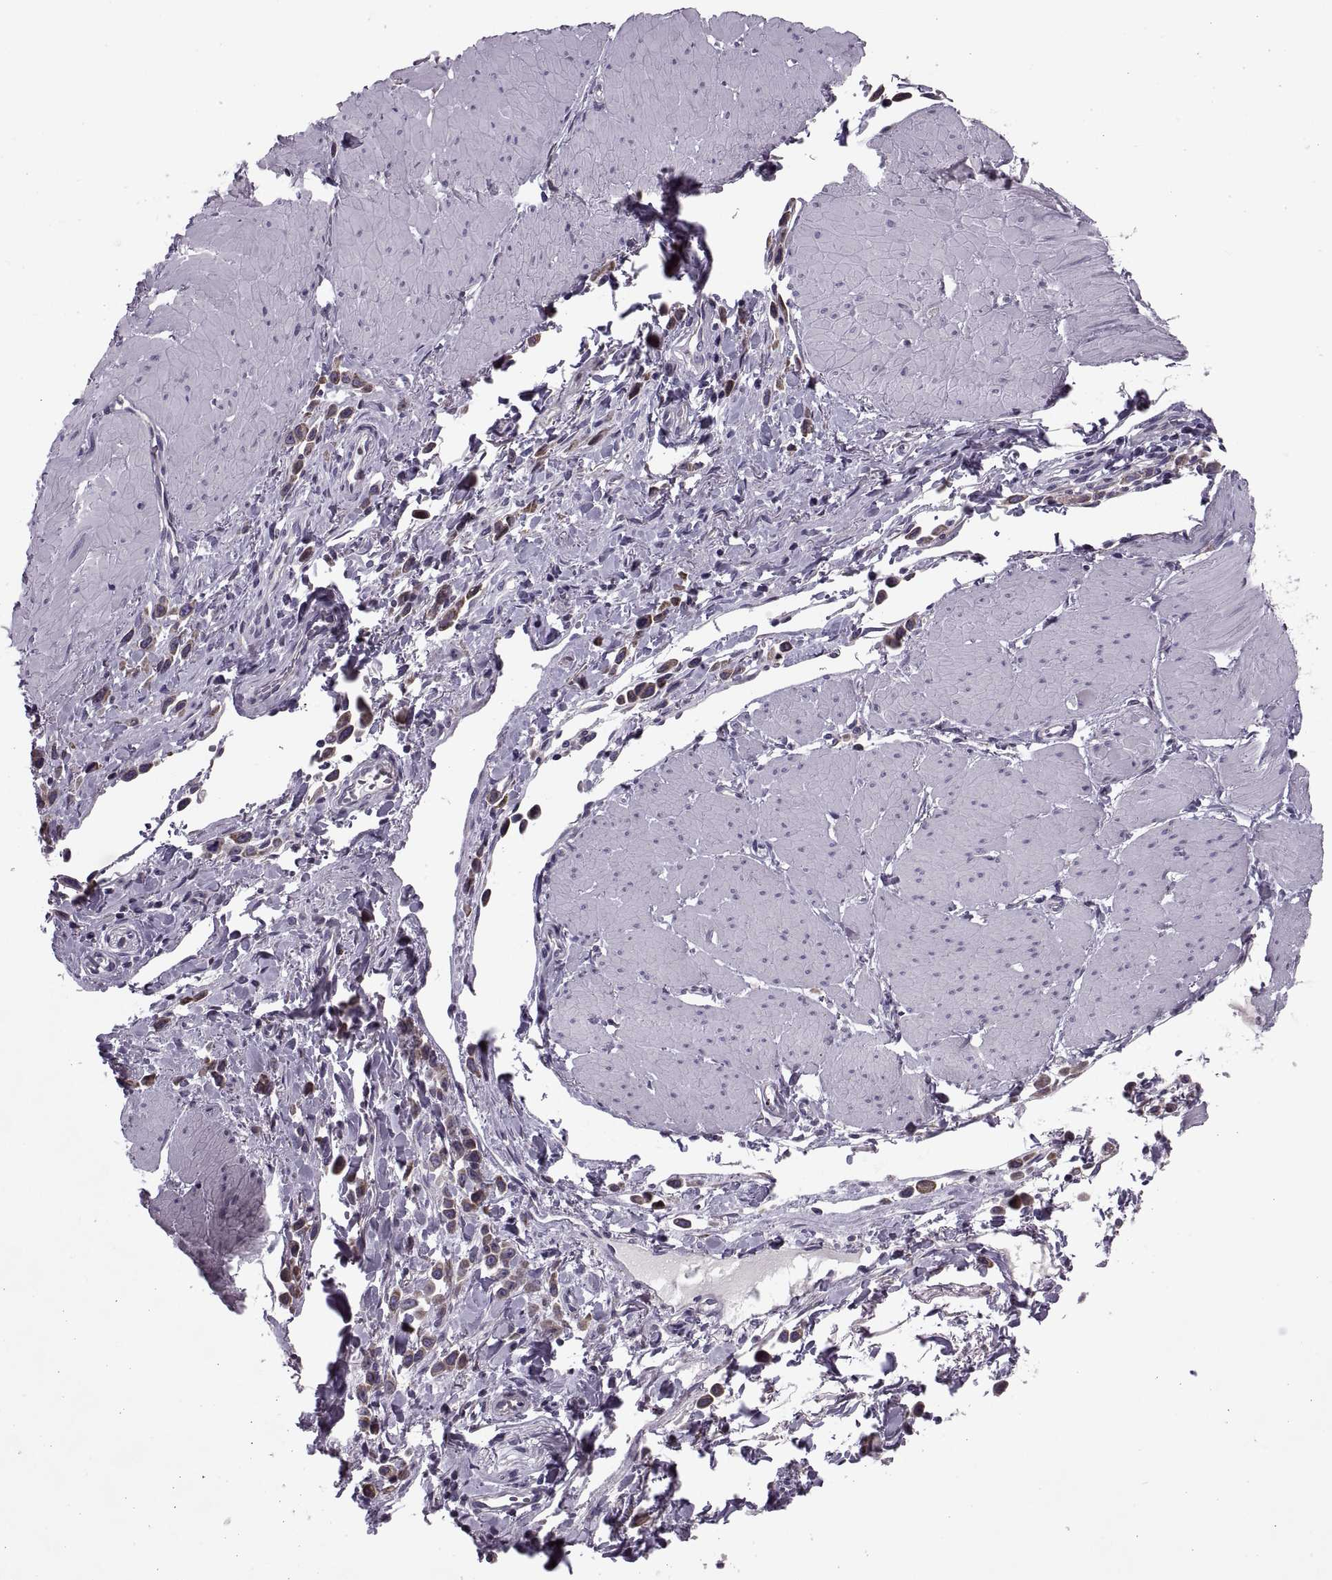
{"staining": {"intensity": "moderate", "quantity": "25%-75%", "location": "cytoplasmic/membranous"}, "tissue": "stomach cancer", "cell_type": "Tumor cells", "image_type": "cancer", "snomed": [{"axis": "morphology", "description": "Adenocarcinoma, NOS"}, {"axis": "topography", "description": "Stomach"}], "caption": "Brown immunohistochemical staining in human stomach cancer demonstrates moderate cytoplasmic/membranous expression in about 25%-75% of tumor cells. (Stains: DAB in brown, nuclei in blue, Microscopy: brightfield microscopy at high magnification).", "gene": "LETM2", "patient": {"sex": "male", "age": 47}}